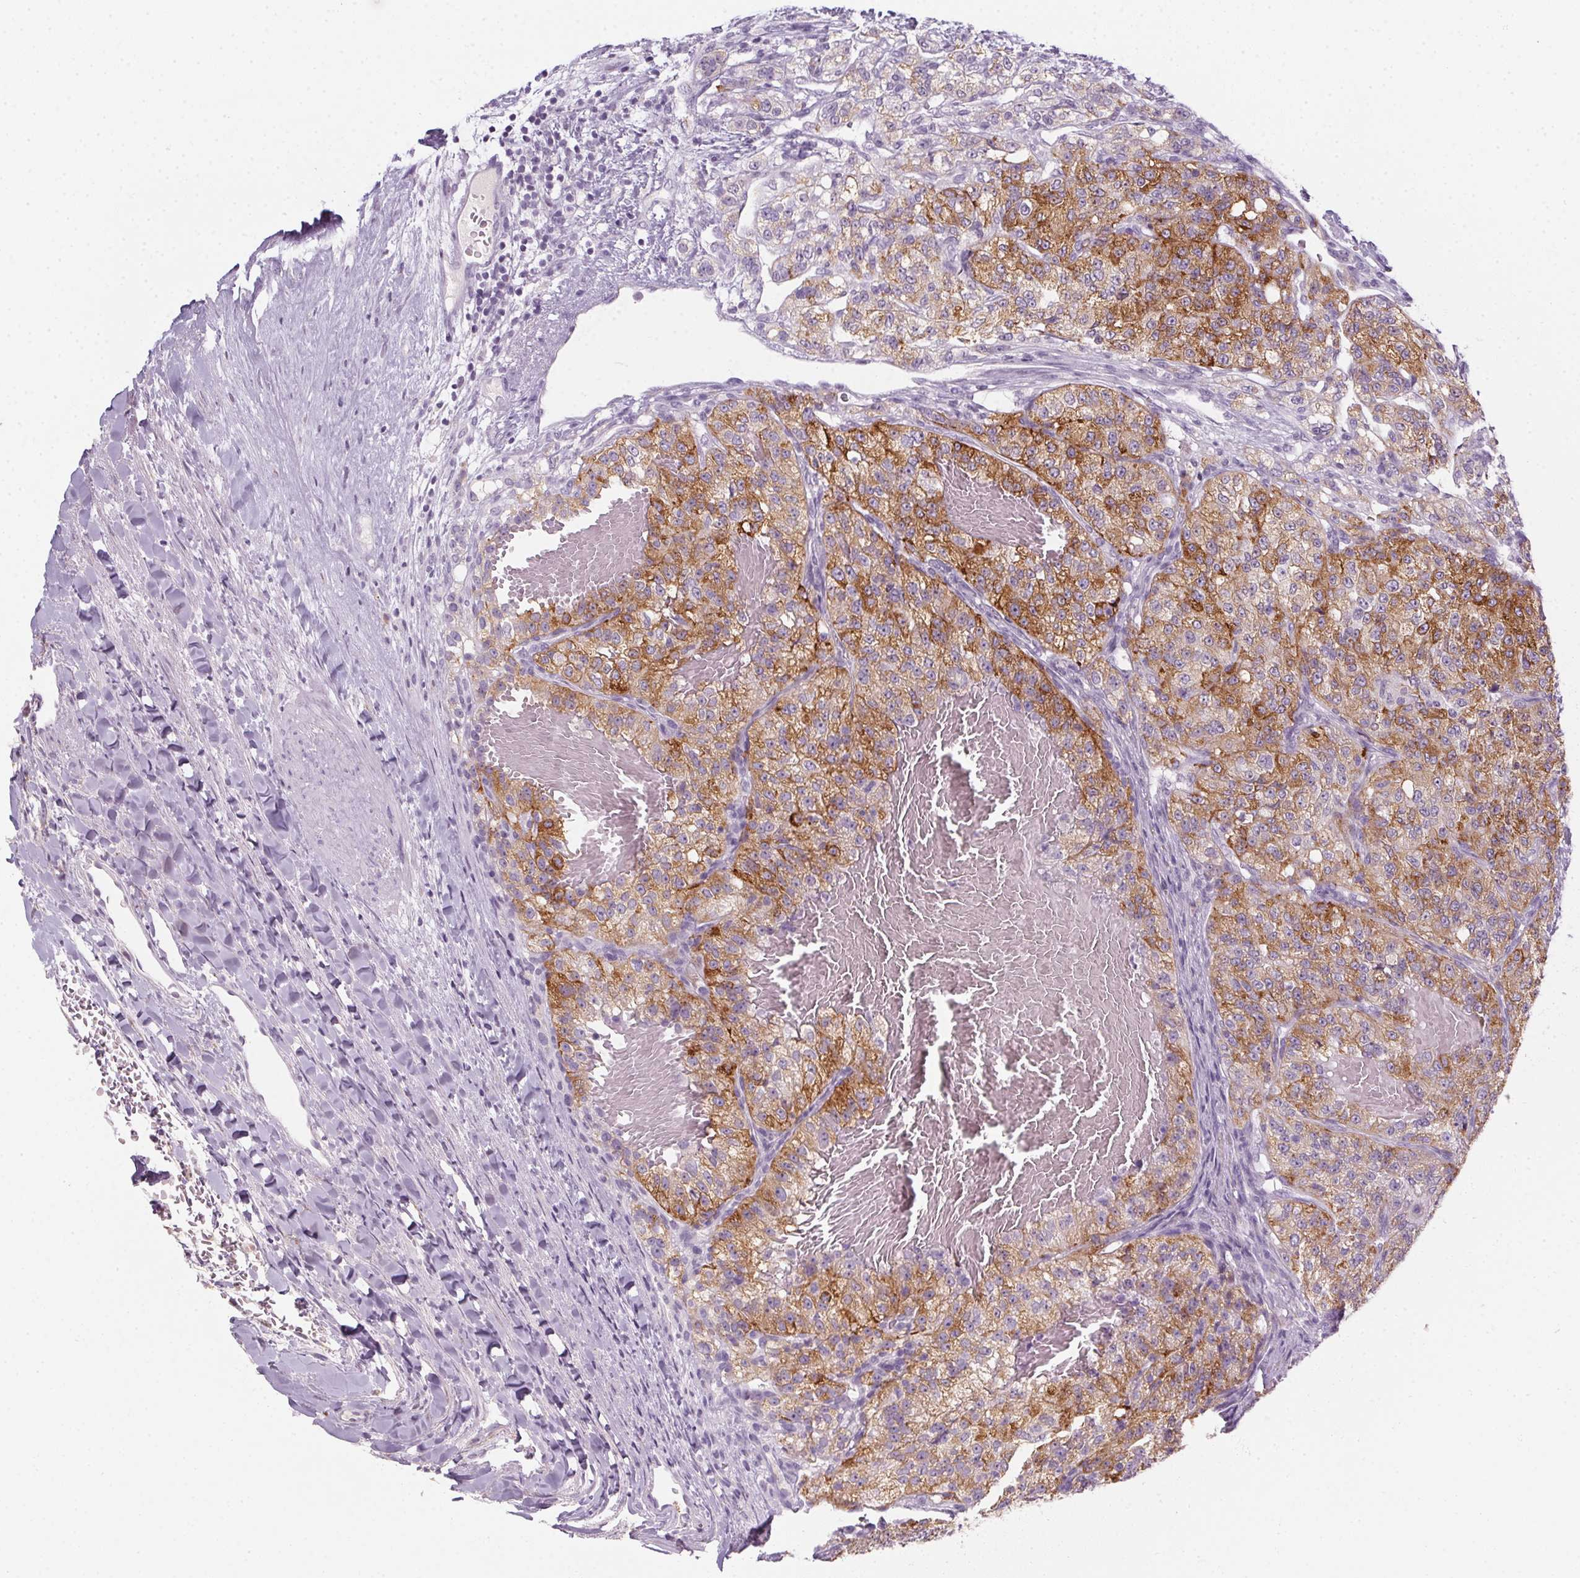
{"staining": {"intensity": "moderate", "quantity": ">75%", "location": "cytoplasmic/membranous"}, "tissue": "renal cancer", "cell_type": "Tumor cells", "image_type": "cancer", "snomed": [{"axis": "morphology", "description": "Adenocarcinoma, NOS"}, {"axis": "topography", "description": "Kidney"}], "caption": "Immunohistochemical staining of renal cancer exhibits moderate cytoplasmic/membranous protein staining in about >75% of tumor cells. The staining is performed using DAB brown chromogen to label protein expression. The nuclei are counter-stained blue using hematoxylin.", "gene": "TMEM72", "patient": {"sex": "female", "age": 63}}